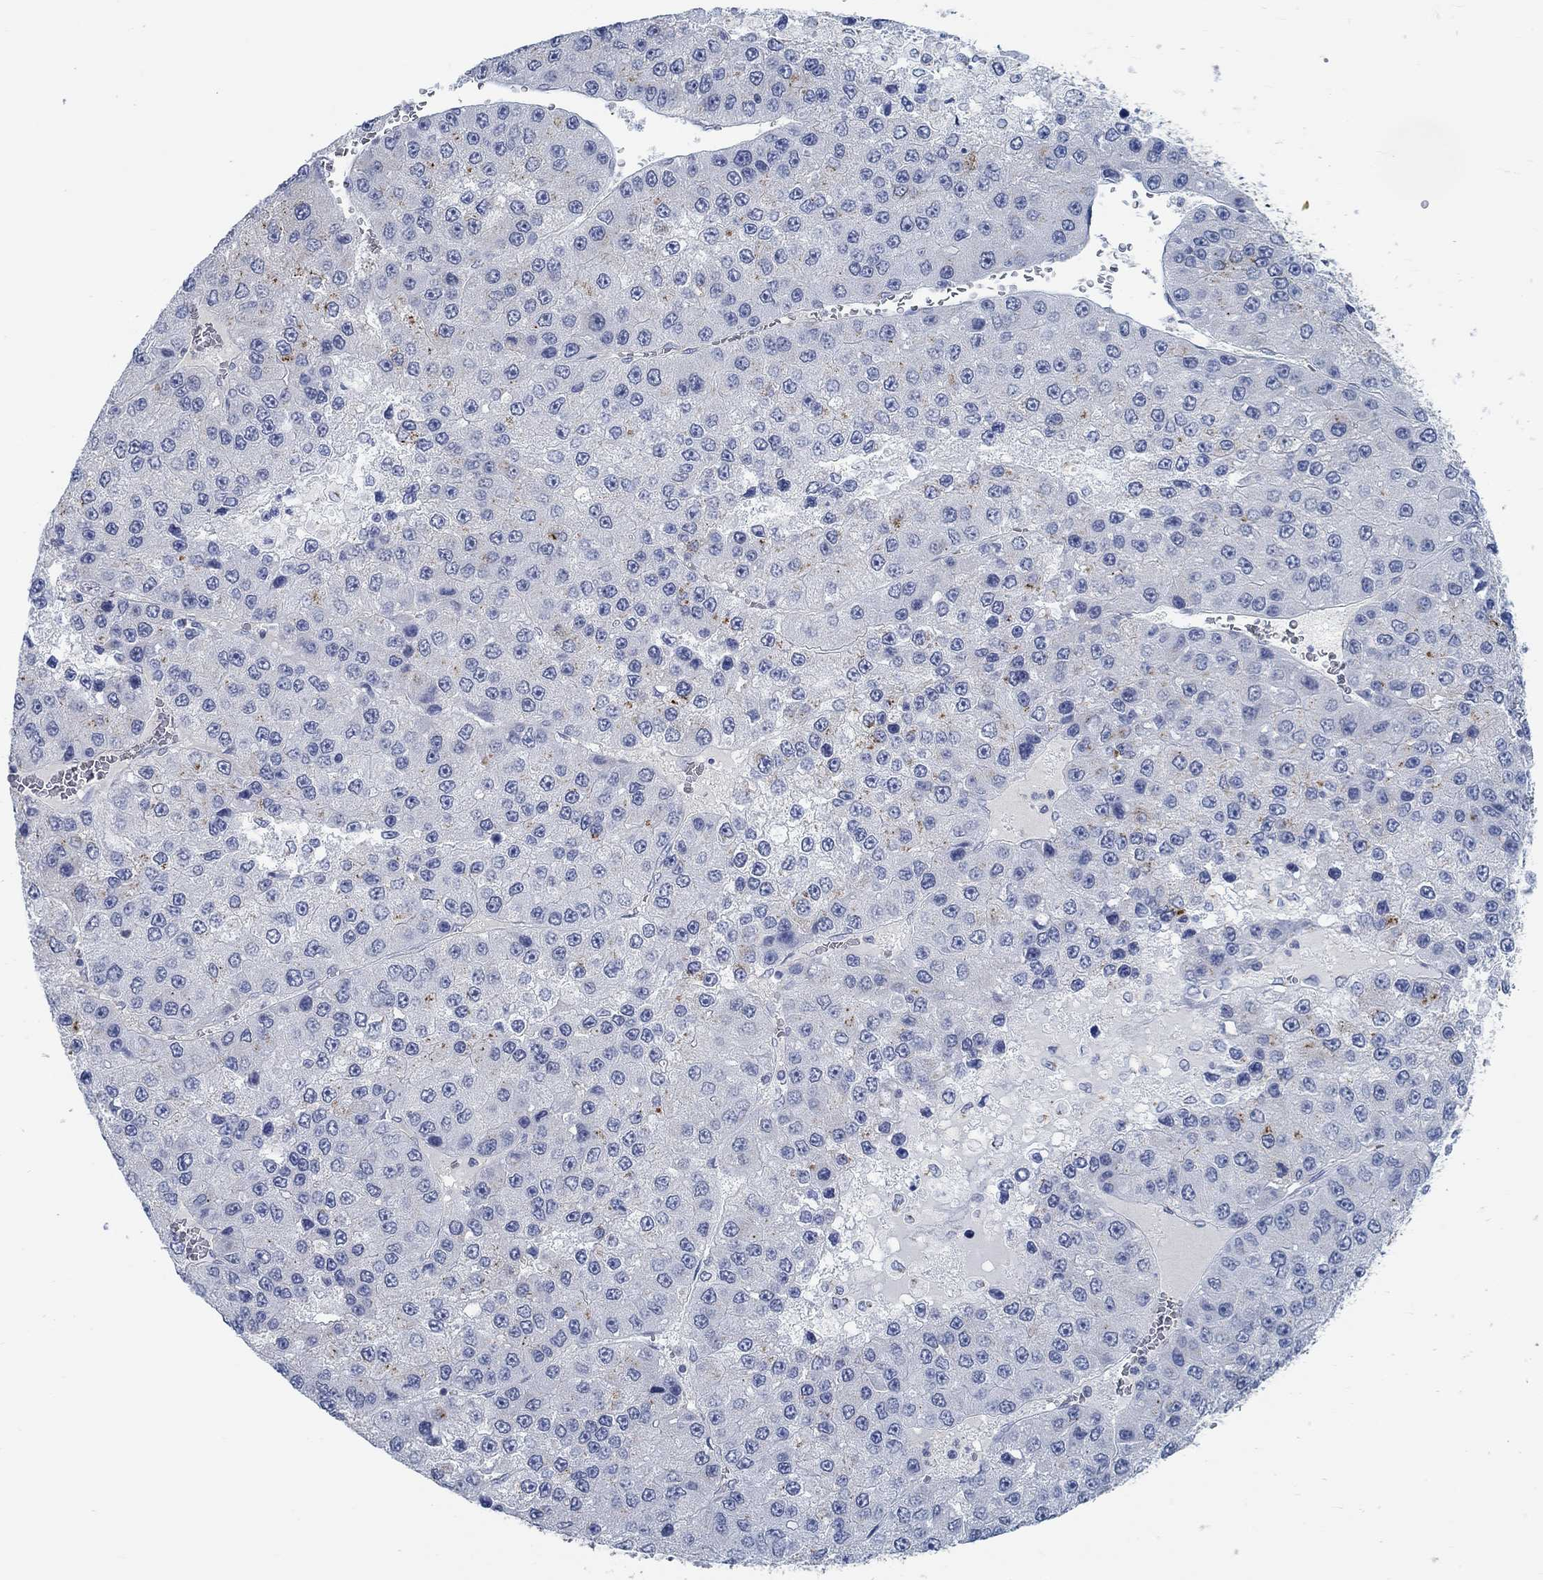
{"staining": {"intensity": "strong", "quantity": "<25%", "location": "cytoplasmic/membranous"}, "tissue": "liver cancer", "cell_type": "Tumor cells", "image_type": "cancer", "snomed": [{"axis": "morphology", "description": "Carcinoma, Hepatocellular, NOS"}, {"axis": "topography", "description": "Liver"}], "caption": "Hepatocellular carcinoma (liver) tissue demonstrates strong cytoplasmic/membranous positivity in about <25% of tumor cells, visualized by immunohistochemistry.", "gene": "TEKT4", "patient": {"sex": "female", "age": 73}}